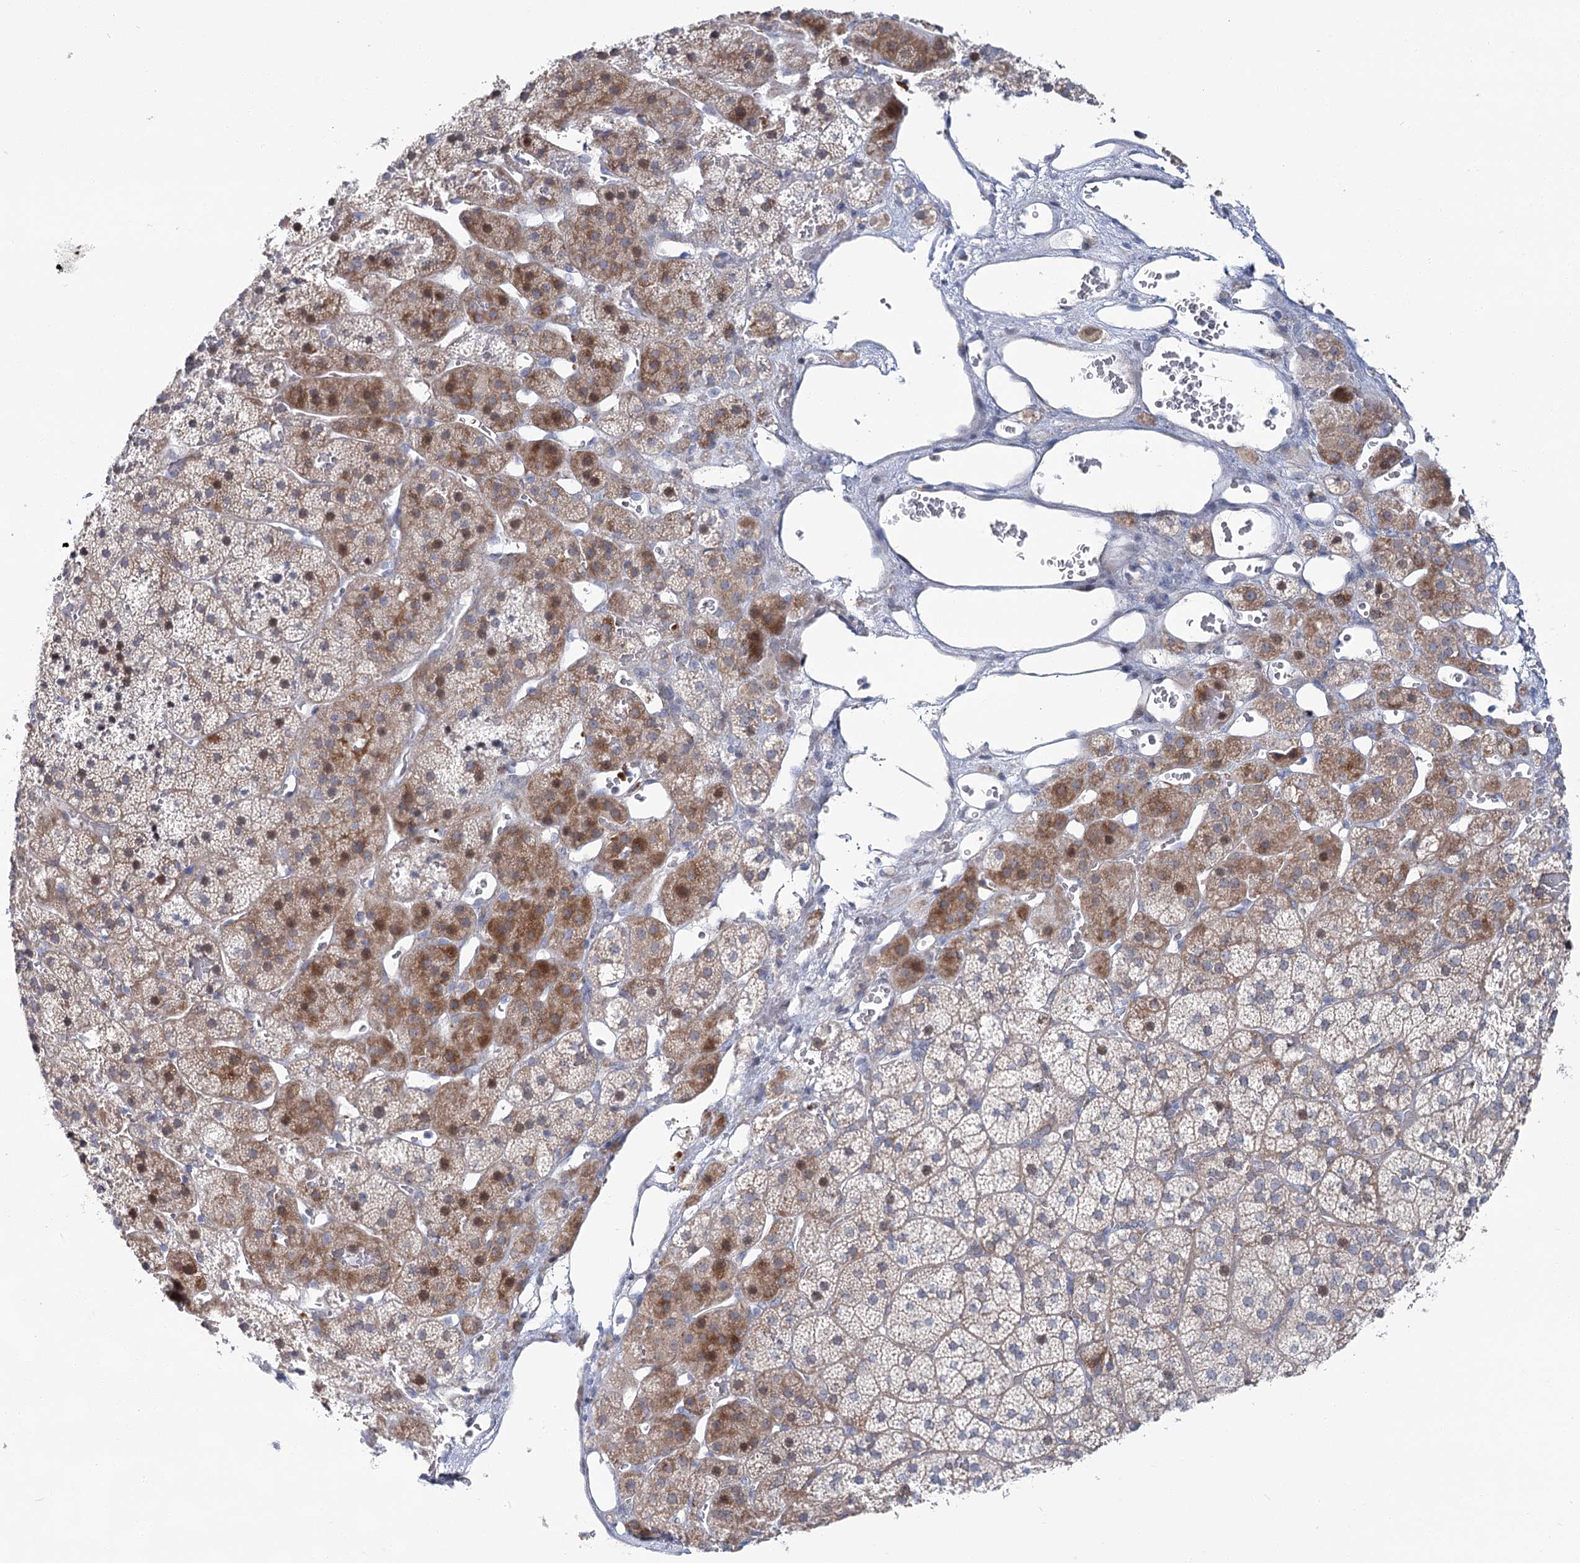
{"staining": {"intensity": "moderate", "quantity": "<25%", "location": "cytoplasmic/membranous,nuclear"}, "tissue": "adrenal gland", "cell_type": "Glandular cells", "image_type": "normal", "snomed": [{"axis": "morphology", "description": "Normal tissue, NOS"}, {"axis": "topography", "description": "Adrenal gland"}], "caption": "Immunohistochemical staining of unremarkable human adrenal gland displays moderate cytoplasmic/membranous,nuclear protein positivity in about <25% of glandular cells. (Stains: DAB (3,3'-diaminobenzidine) in brown, nuclei in blue, Microscopy: brightfield microscopy at high magnification).", "gene": "CPLANE1", "patient": {"sex": "female", "age": 44}}